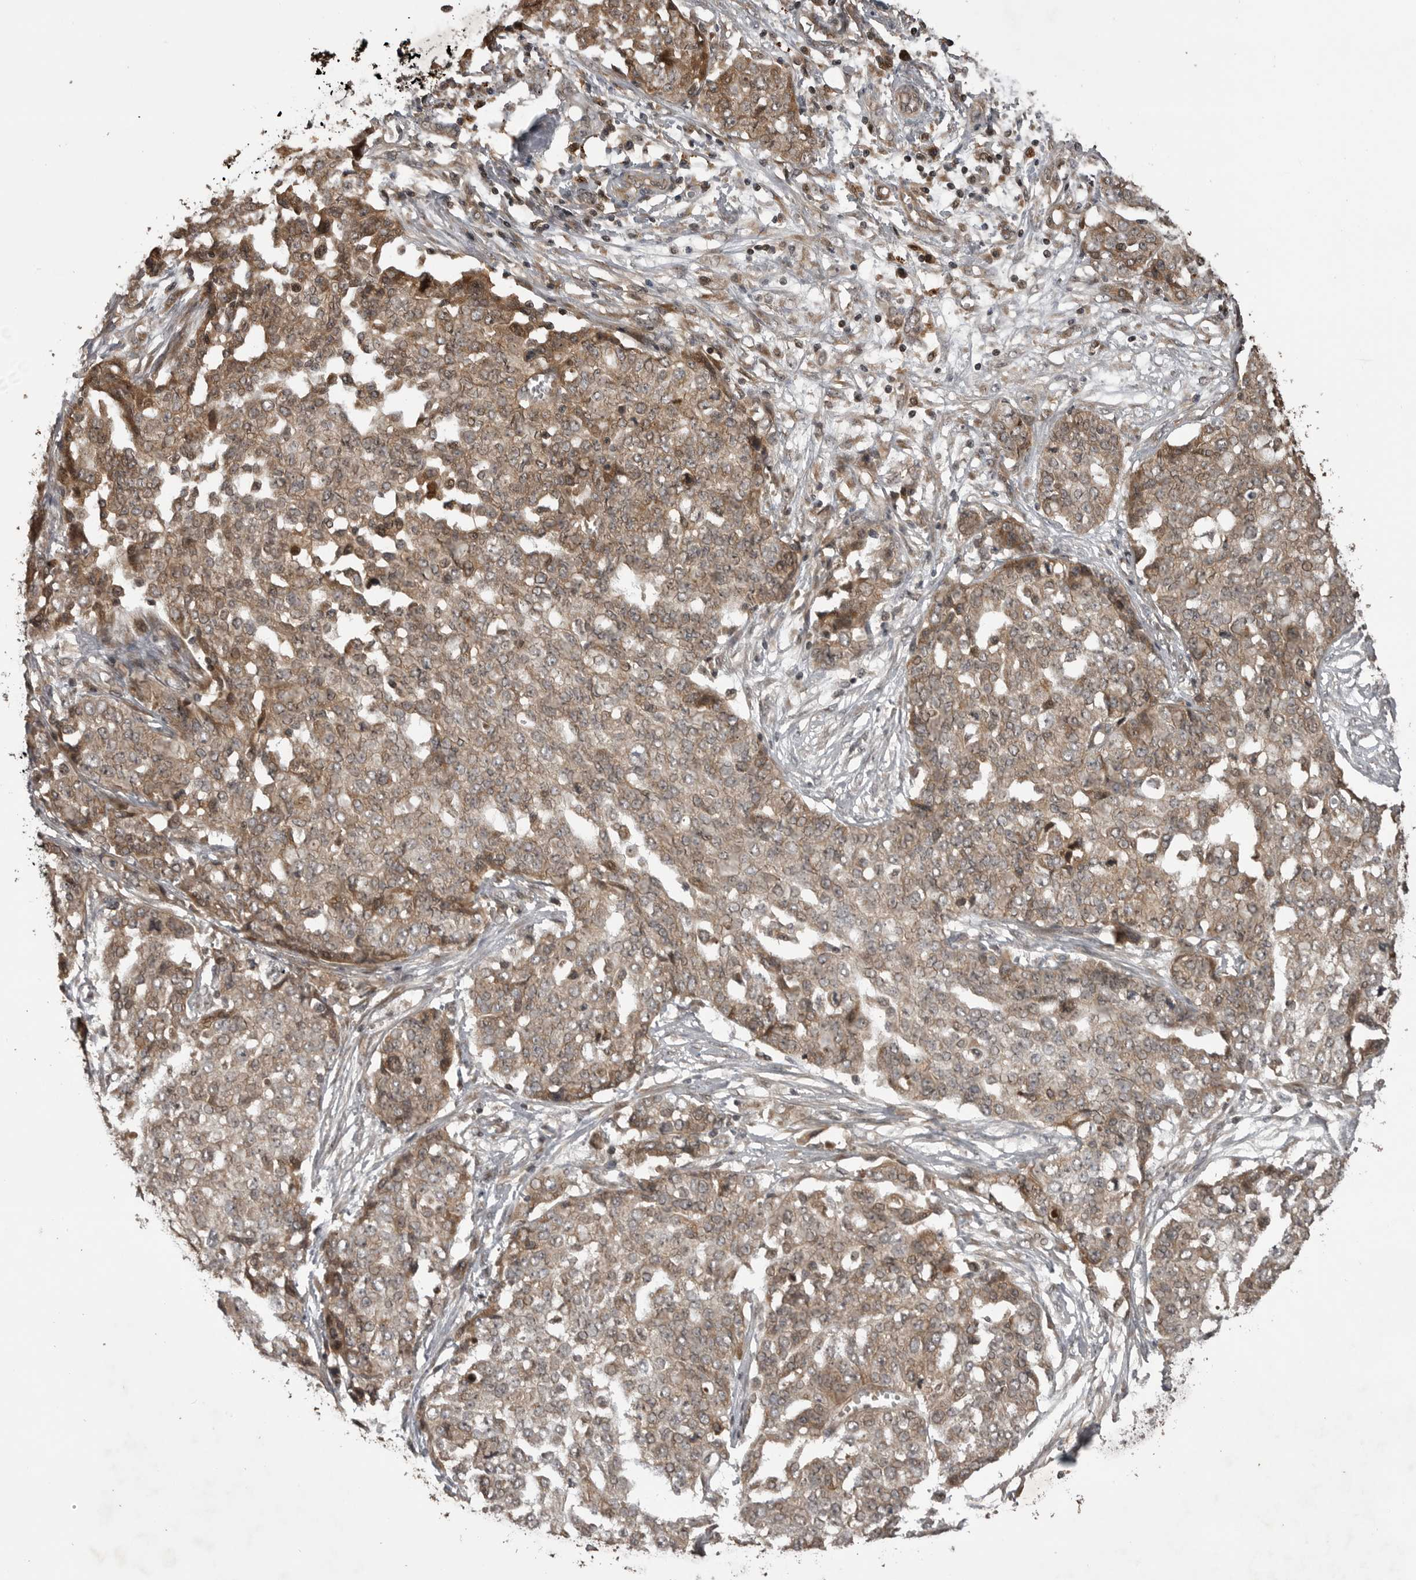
{"staining": {"intensity": "weak", "quantity": ">75%", "location": "cytoplasmic/membranous"}, "tissue": "ovarian cancer", "cell_type": "Tumor cells", "image_type": "cancer", "snomed": [{"axis": "morphology", "description": "Cystadenocarcinoma, serous, NOS"}, {"axis": "topography", "description": "Soft tissue"}, {"axis": "topography", "description": "Ovary"}], "caption": "Ovarian serous cystadenocarcinoma stained with a protein marker reveals weak staining in tumor cells.", "gene": "AKAP7", "patient": {"sex": "female", "age": 57}}